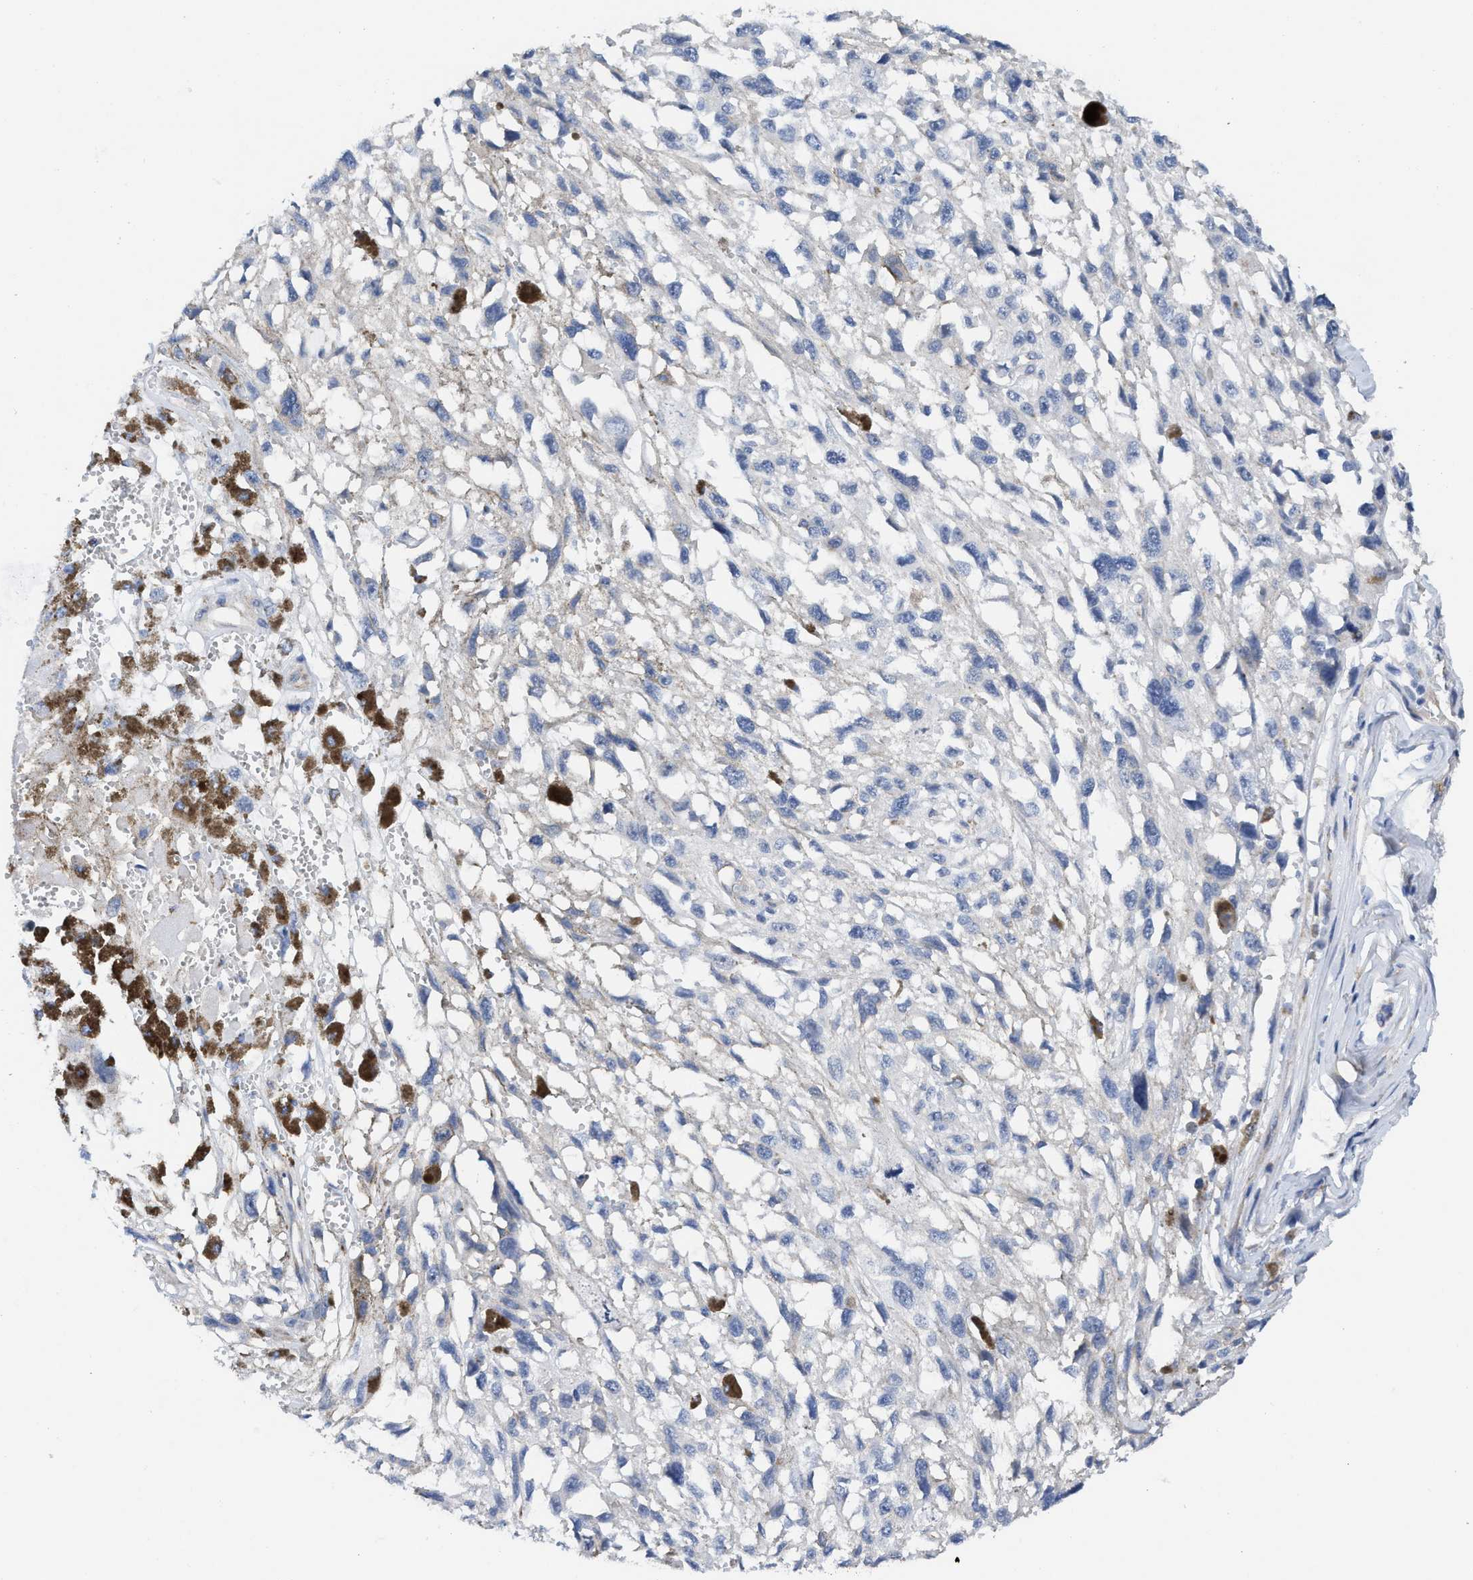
{"staining": {"intensity": "negative", "quantity": "none", "location": "none"}, "tissue": "melanoma", "cell_type": "Tumor cells", "image_type": "cancer", "snomed": [{"axis": "morphology", "description": "Malignant melanoma, Metastatic site"}, {"axis": "topography", "description": "Lymph node"}], "caption": "A micrograph of melanoma stained for a protein displays no brown staining in tumor cells.", "gene": "TUB", "patient": {"sex": "male", "age": 59}}